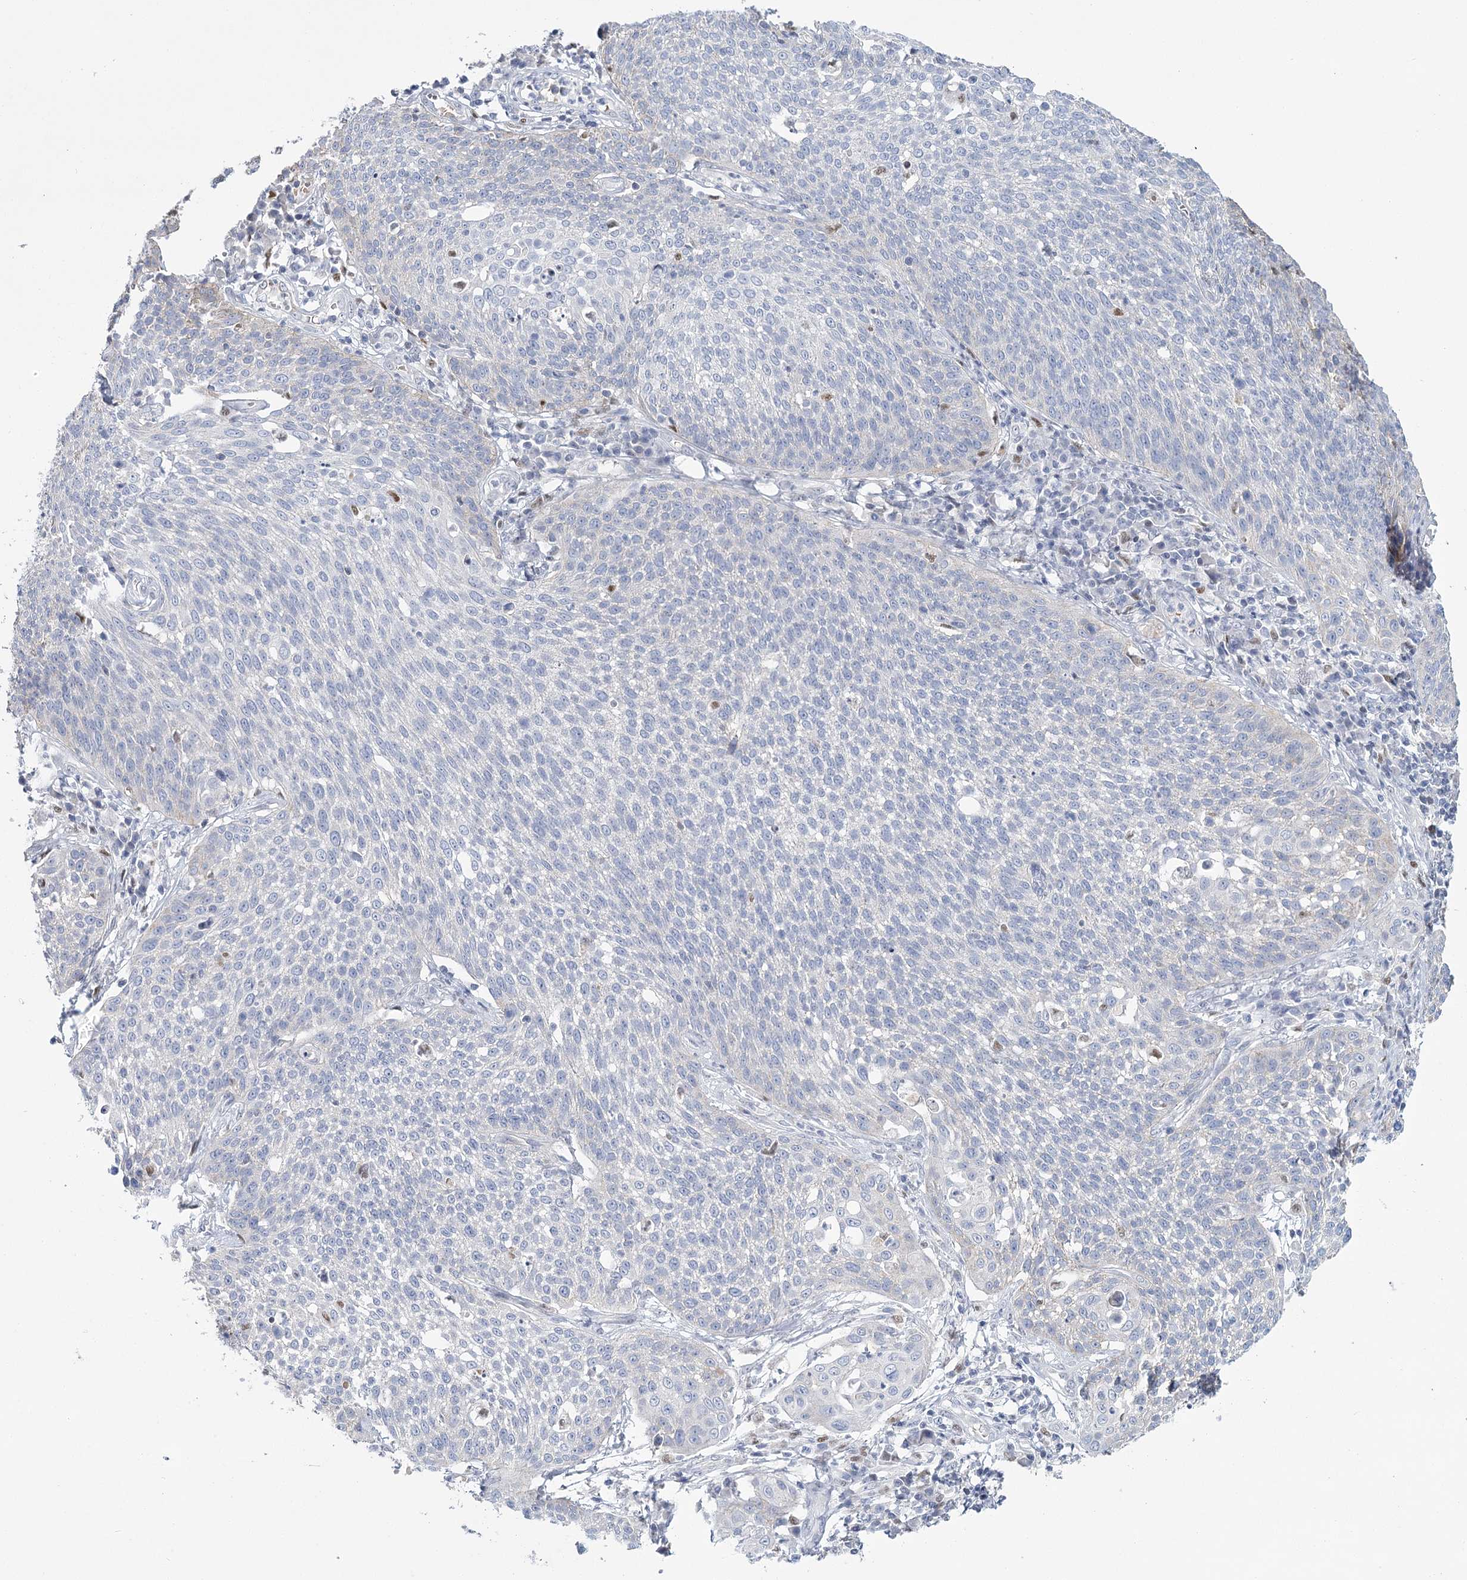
{"staining": {"intensity": "negative", "quantity": "none", "location": "none"}, "tissue": "cervical cancer", "cell_type": "Tumor cells", "image_type": "cancer", "snomed": [{"axis": "morphology", "description": "Squamous cell carcinoma, NOS"}, {"axis": "topography", "description": "Cervix"}], "caption": "Immunohistochemistry image of human cervical squamous cell carcinoma stained for a protein (brown), which exhibits no positivity in tumor cells.", "gene": "IGSF3", "patient": {"sex": "female", "age": 34}}